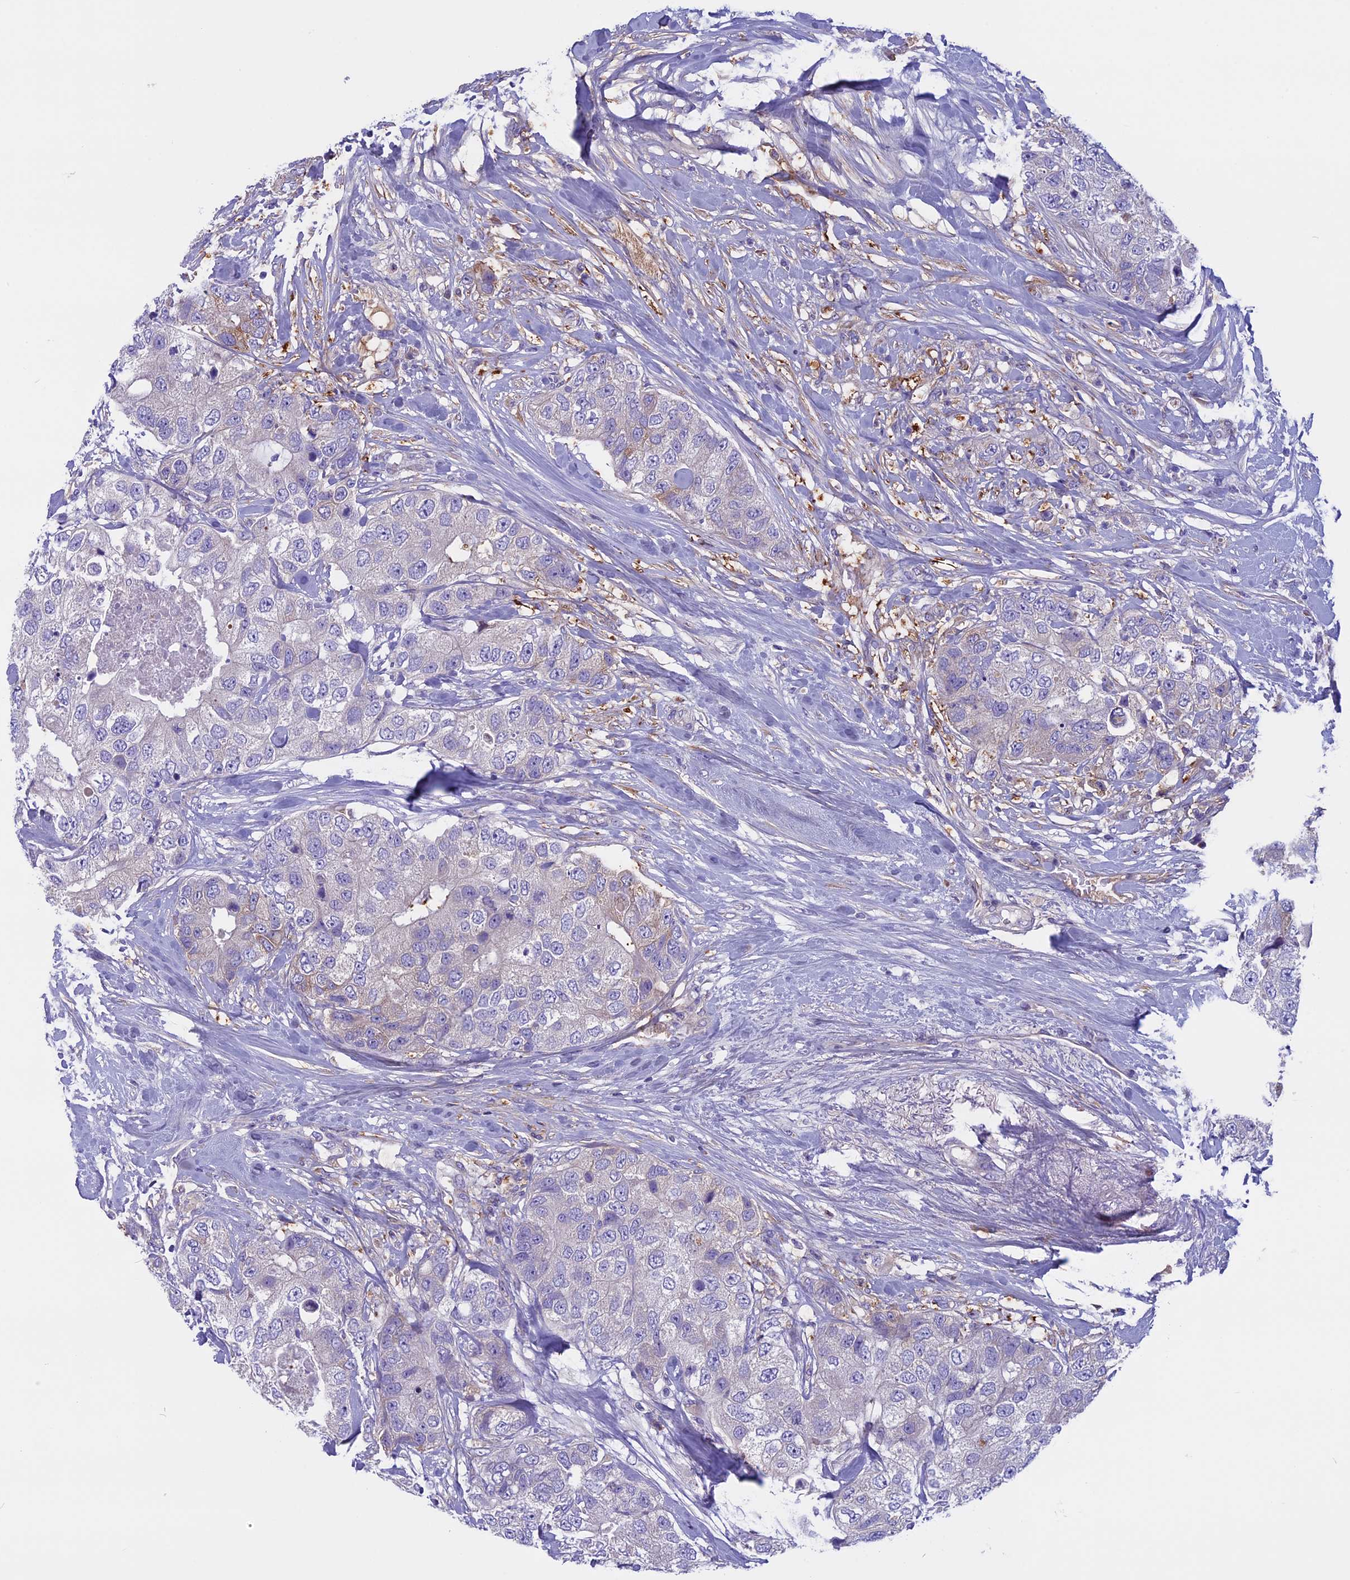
{"staining": {"intensity": "negative", "quantity": "none", "location": "none"}, "tissue": "breast cancer", "cell_type": "Tumor cells", "image_type": "cancer", "snomed": [{"axis": "morphology", "description": "Duct carcinoma"}, {"axis": "topography", "description": "Breast"}], "caption": "DAB immunohistochemical staining of human breast invasive ductal carcinoma demonstrates no significant positivity in tumor cells.", "gene": "DCTN5", "patient": {"sex": "female", "age": 62}}